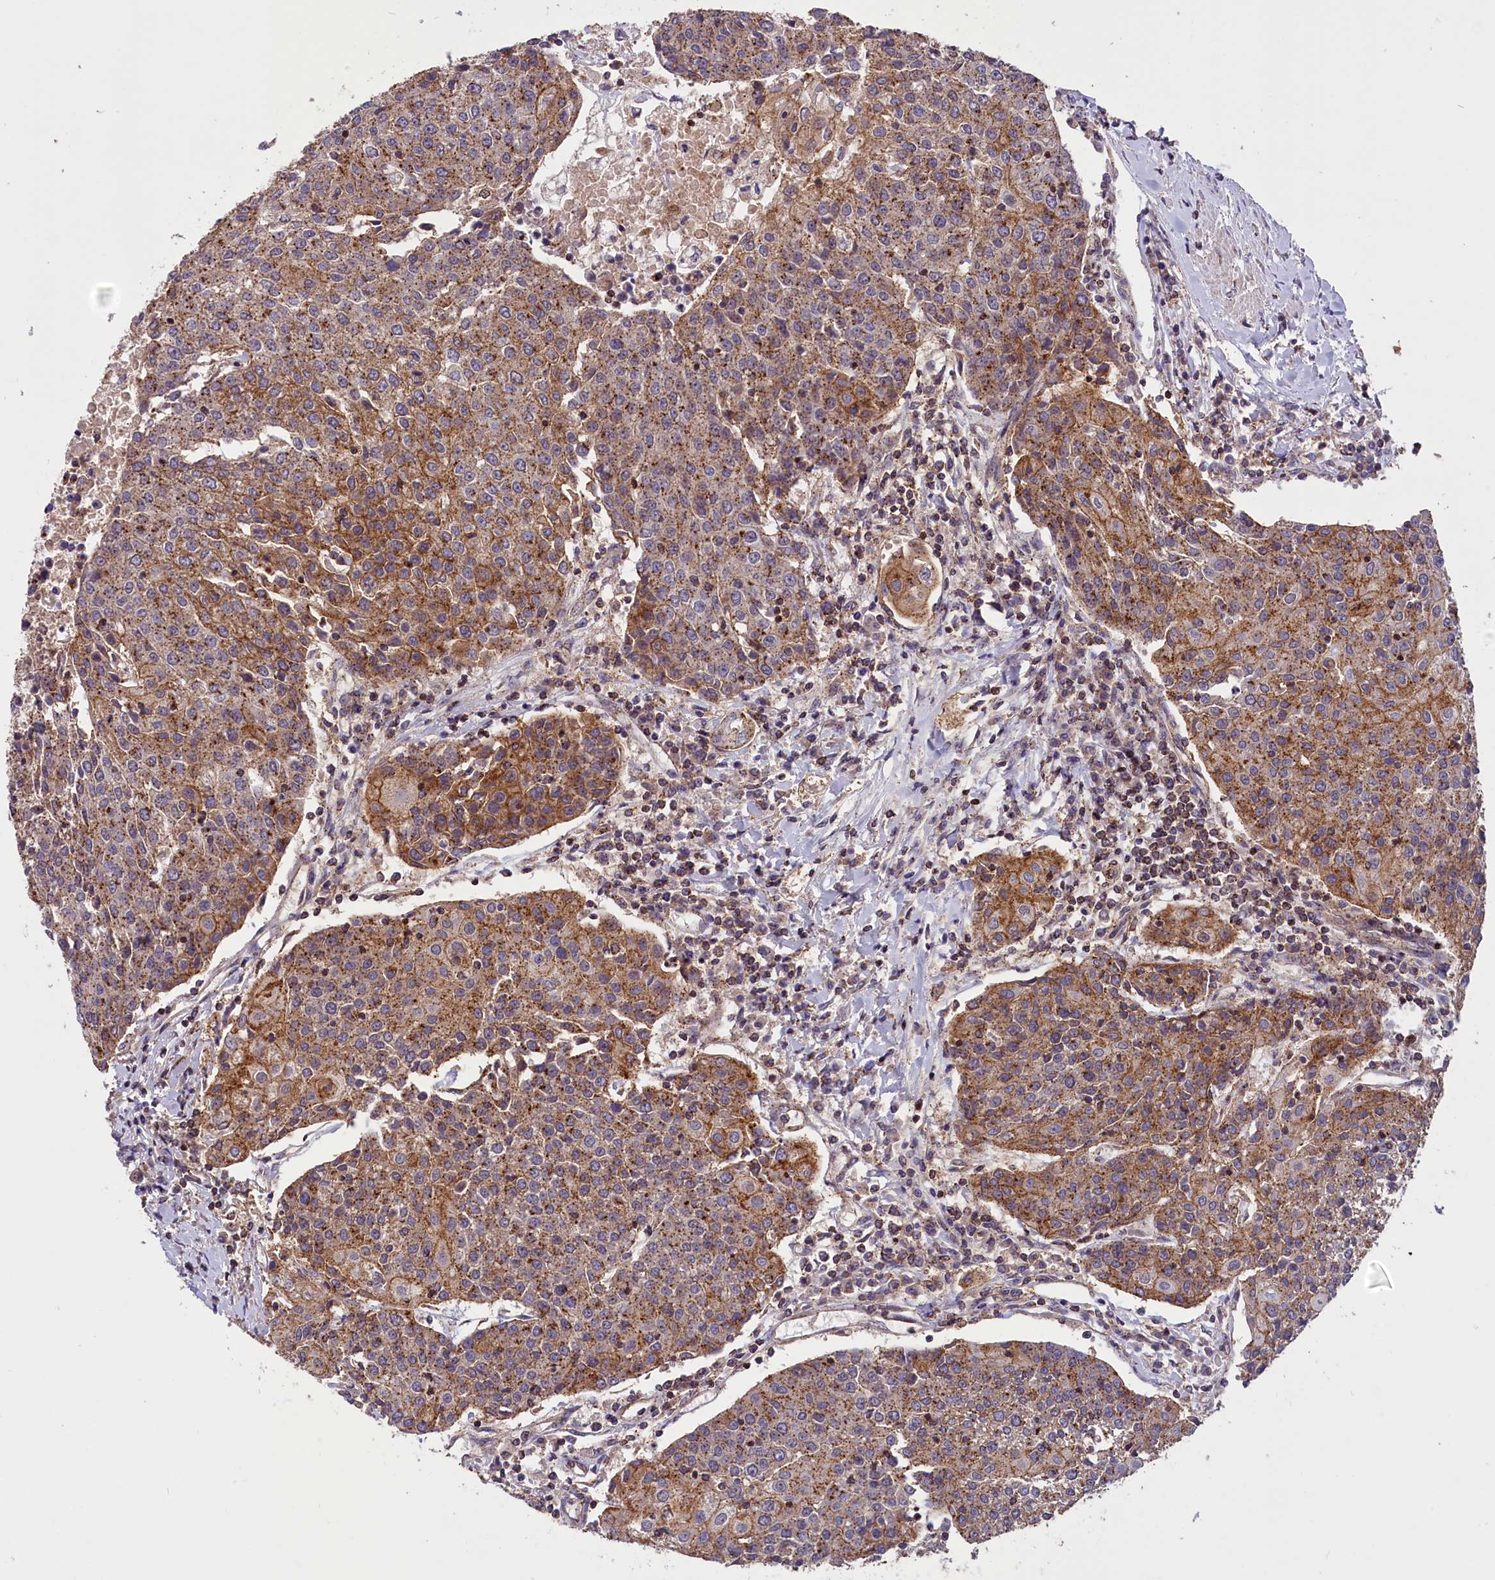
{"staining": {"intensity": "moderate", "quantity": ">75%", "location": "cytoplasmic/membranous"}, "tissue": "urothelial cancer", "cell_type": "Tumor cells", "image_type": "cancer", "snomed": [{"axis": "morphology", "description": "Urothelial carcinoma, High grade"}, {"axis": "topography", "description": "Urinary bladder"}], "caption": "Human urothelial carcinoma (high-grade) stained with a brown dye shows moderate cytoplasmic/membranous positive expression in approximately >75% of tumor cells.", "gene": "IST1", "patient": {"sex": "female", "age": 85}}